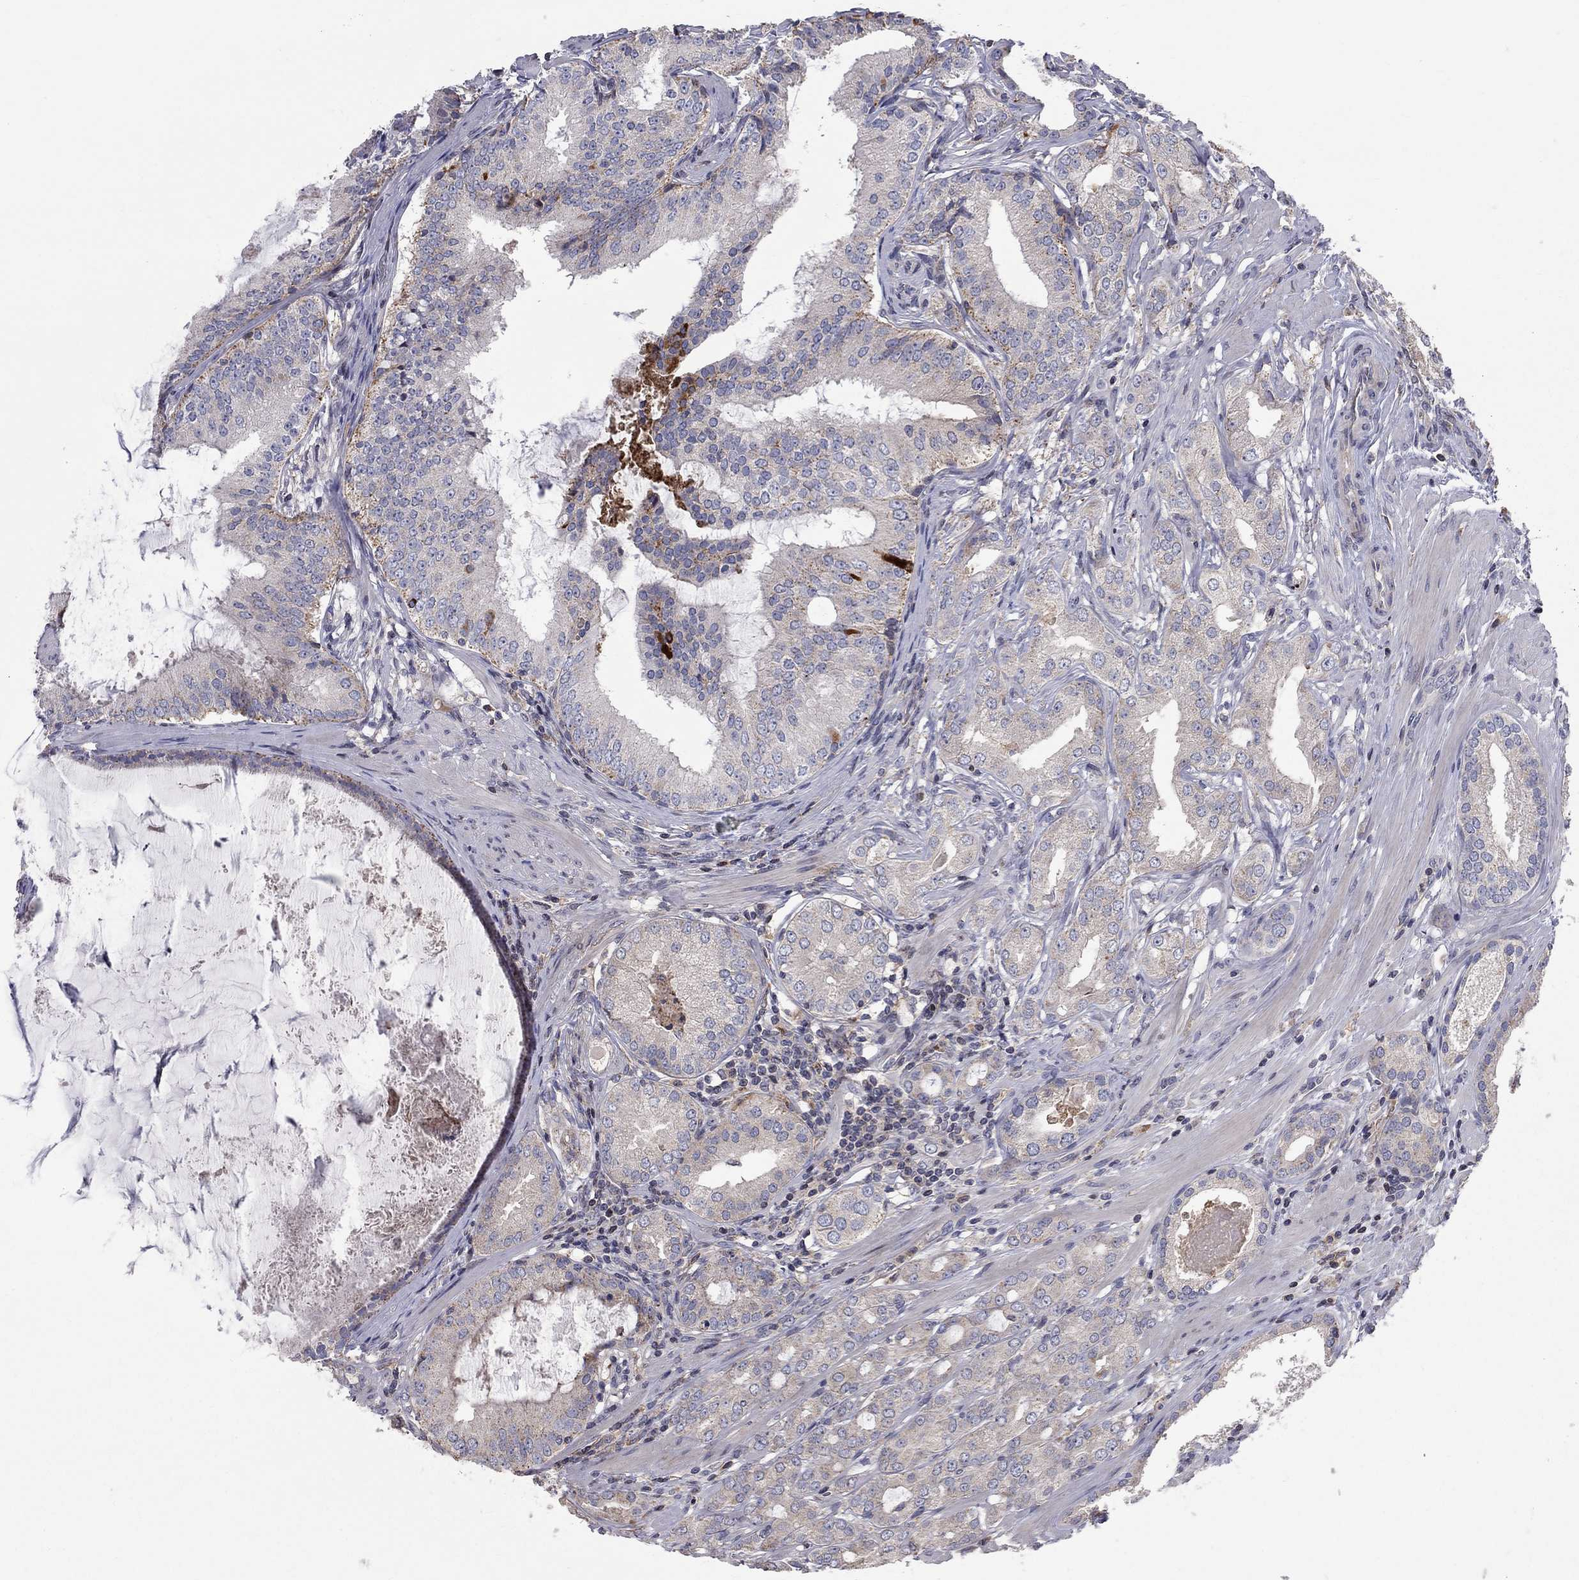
{"staining": {"intensity": "moderate", "quantity": "<25%", "location": "cytoplasmic/membranous"}, "tissue": "prostate cancer", "cell_type": "Tumor cells", "image_type": "cancer", "snomed": [{"axis": "morphology", "description": "Adenocarcinoma, High grade"}, {"axis": "topography", "description": "Prostate and seminal vesicle, NOS"}], "caption": "Prostate adenocarcinoma (high-grade) tissue displays moderate cytoplasmic/membranous positivity in approximately <25% of tumor cells, visualized by immunohistochemistry.", "gene": "ERN2", "patient": {"sex": "male", "age": 62}}